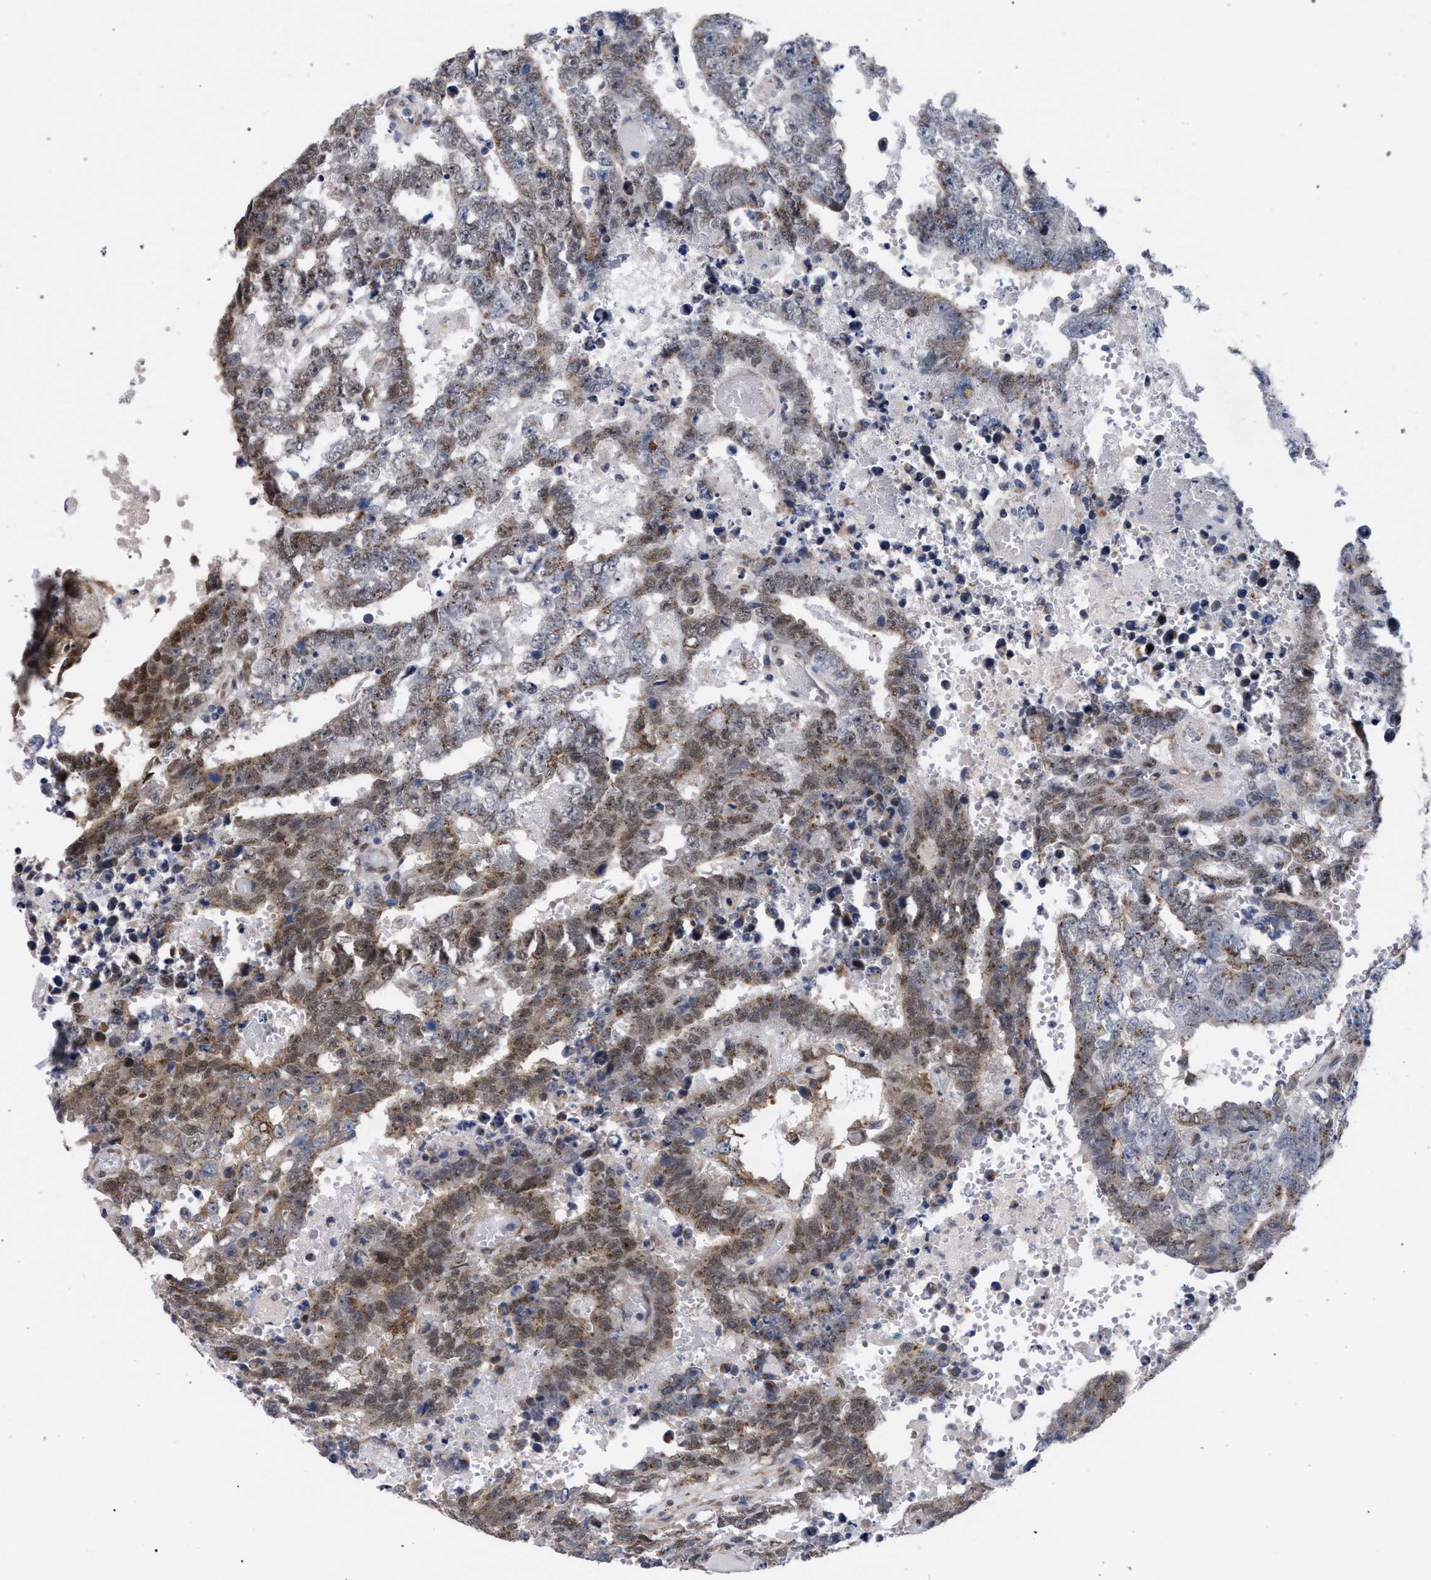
{"staining": {"intensity": "moderate", "quantity": "25%-75%", "location": "cytoplasmic/membranous,nuclear"}, "tissue": "testis cancer", "cell_type": "Tumor cells", "image_type": "cancer", "snomed": [{"axis": "morphology", "description": "Carcinoma, Embryonal, NOS"}, {"axis": "topography", "description": "Testis"}], "caption": "A high-resolution image shows immunohistochemistry staining of testis cancer, which shows moderate cytoplasmic/membranous and nuclear positivity in approximately 25%-75% of tumor cells. Using DAB (3,3'-diaminobenzidine) (brown) and hematoxylin (blue) stains, captured at high magnification using brightfield microscopy.", "gene": "GOLGA2", "patient": {"sex": "male", "age": 25}}